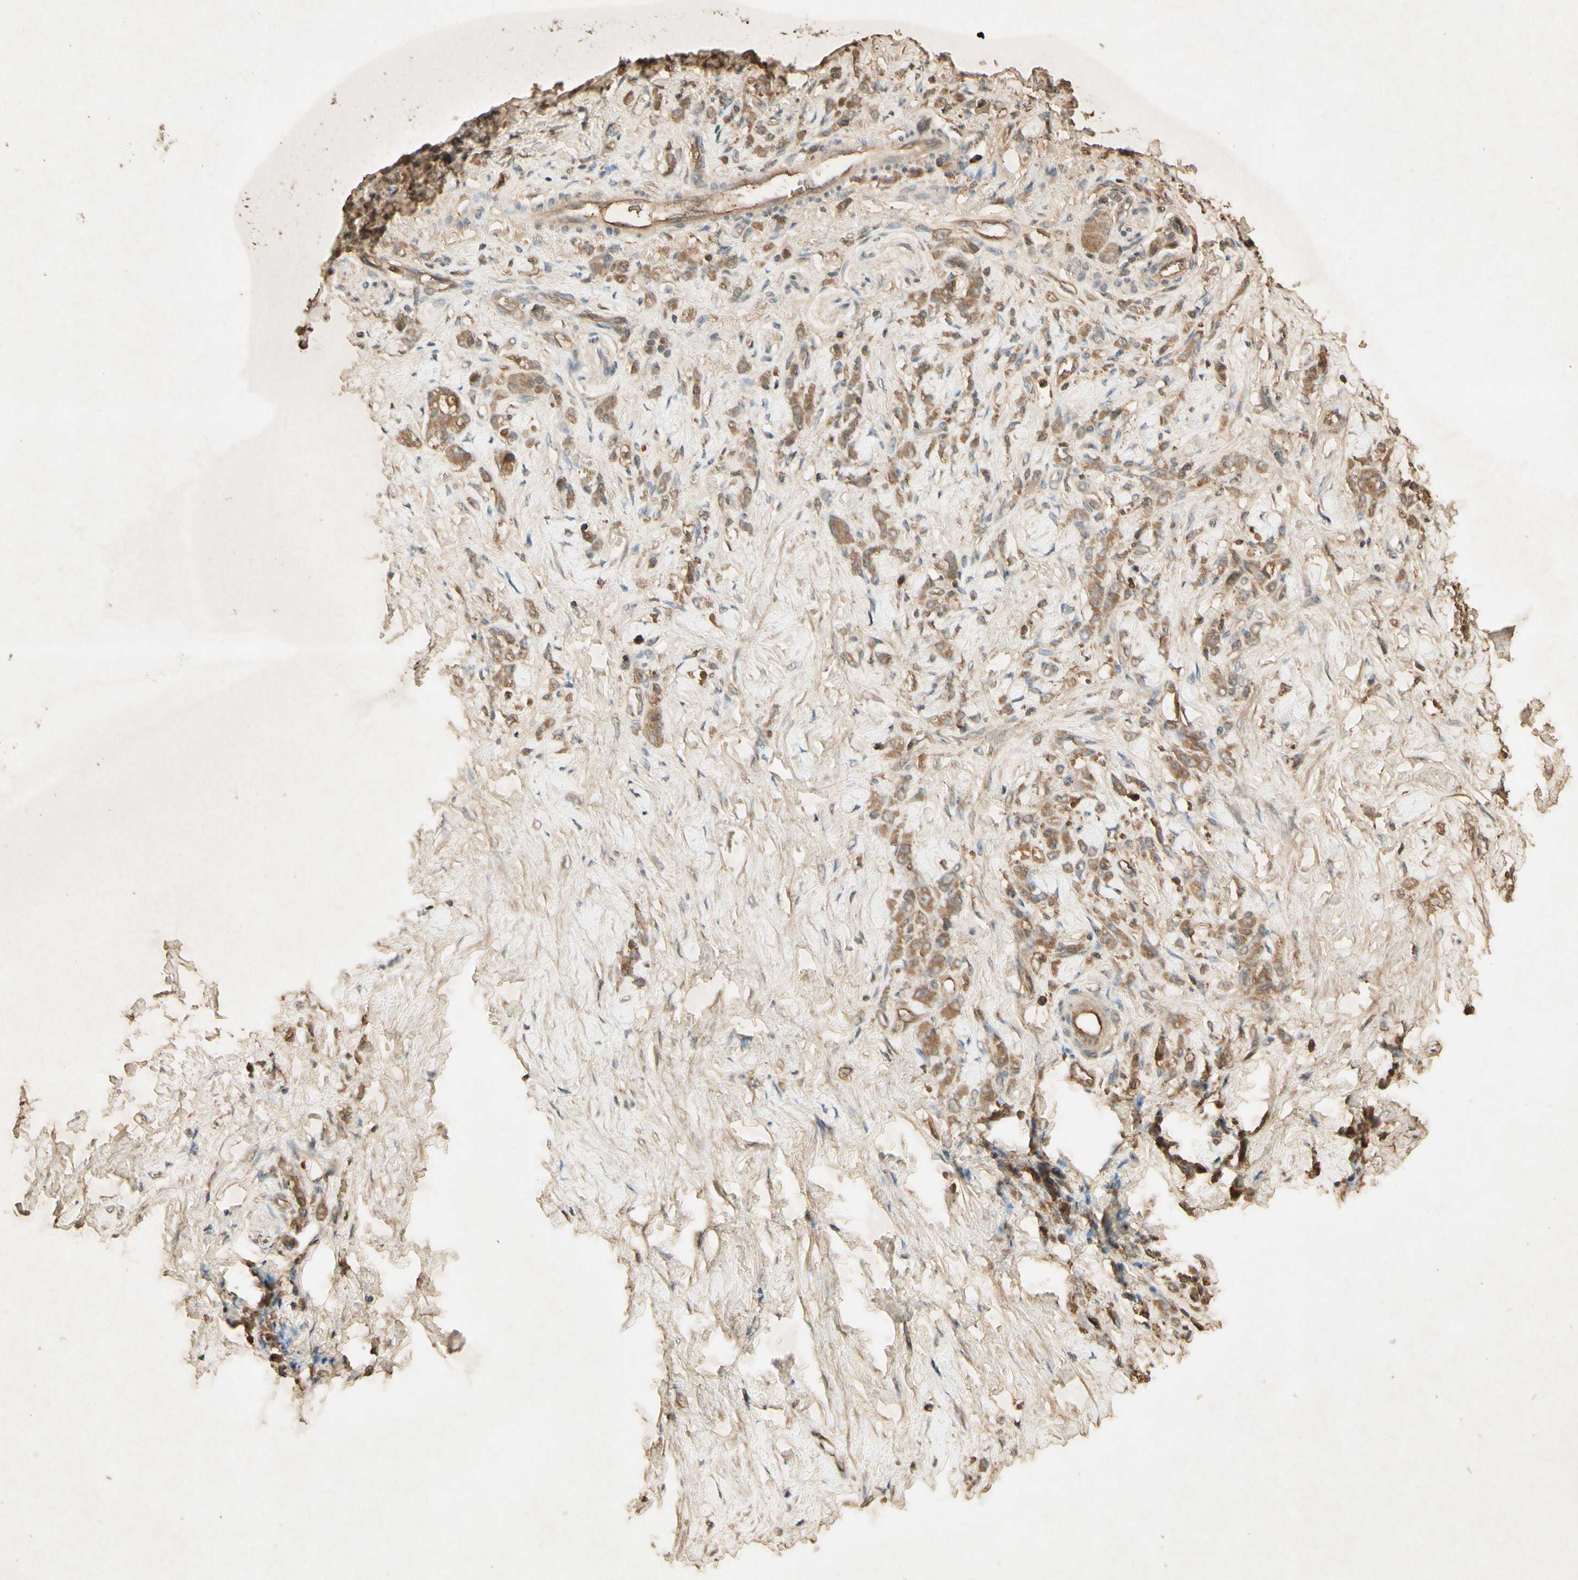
{"staining": {"intensity": "moderate", "quantity": ">75%", "location": "cytoplasmic/membranous"}, "tissue": "stomach cancer", "cell_type": "Tumor cells", "image_type": "cancer", "snomed": [{"axis": "morphology", "description": "Adenocarcinoma, NOS"}, {"axis": "topography", "description": "Stomach"}], "caption": "The micrograph demonstrates immunohistochemical staining of stomach cancer. There is moderate cytoplasmic/membranous staining is present in about >75% of tumor cells.", "gene": "SMAD9", "patient": {"sex": "male", "age": 82}}